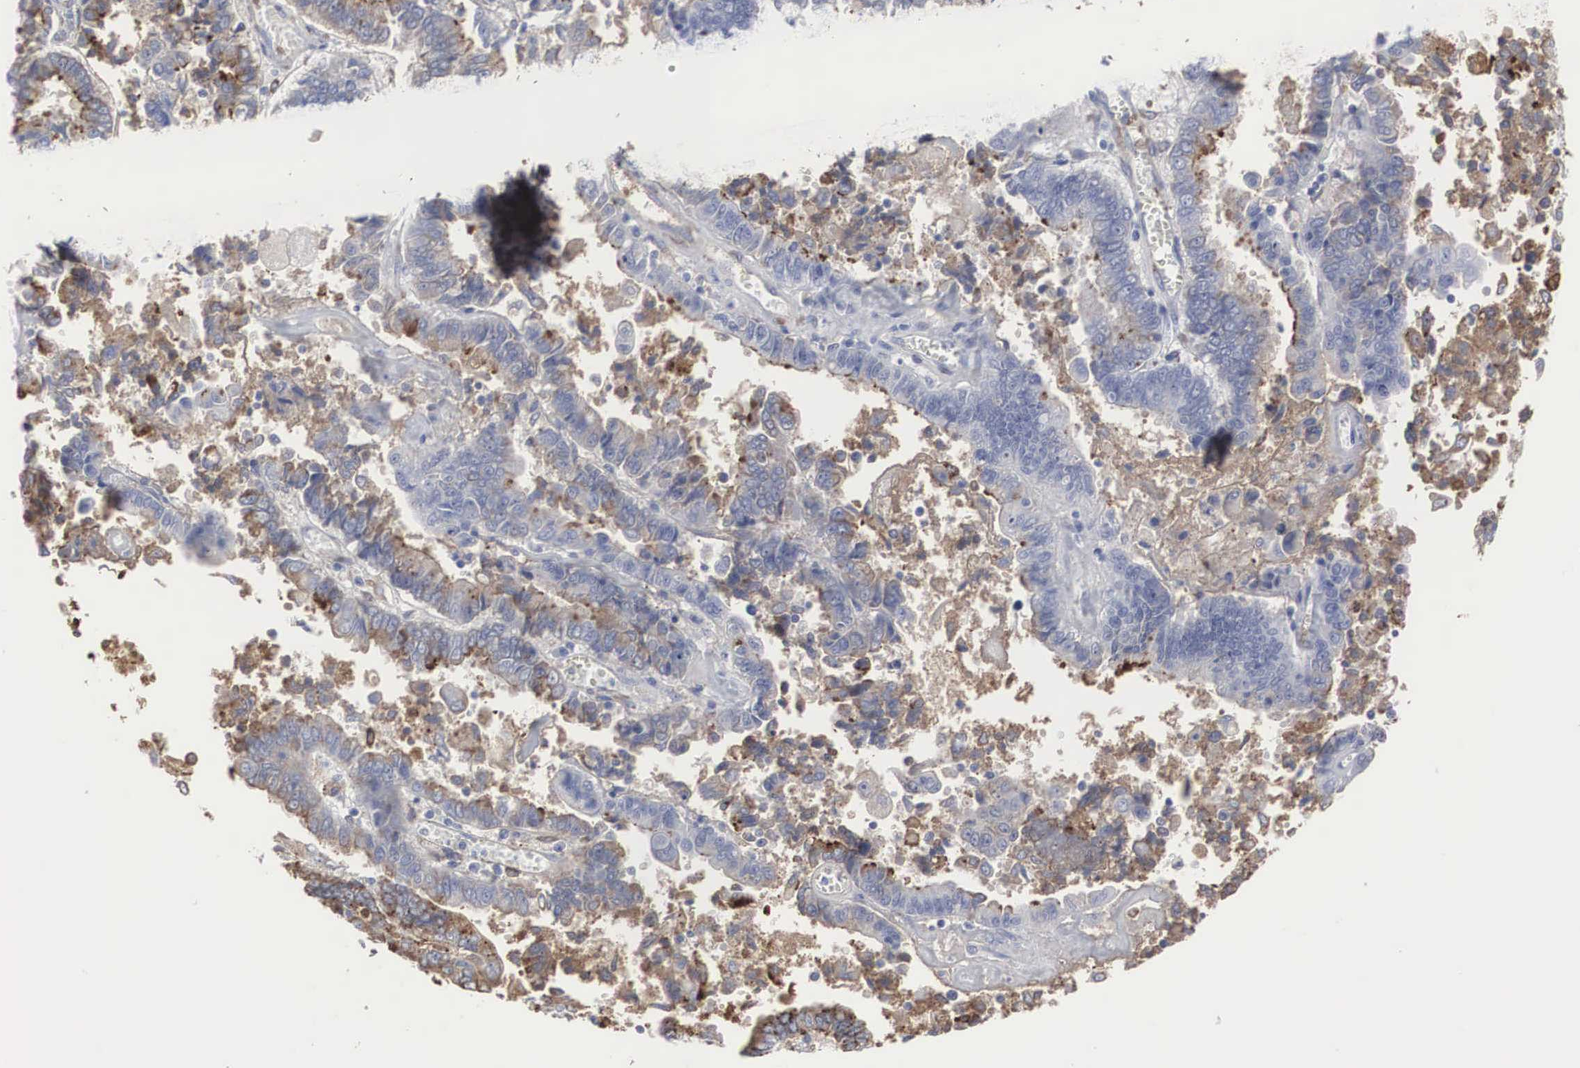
{"staining": {"intensity": "moderate", "quantity": "25%-75%", "location": "cytoplasmic/membranous"}, "tissue": "endometrial cancer", "cell_type": "Tumor cells", "image_type": "cancer", "snomed": [{"axis": "morphology", "description": "Adenocarcinoma, NOS"}, {"axis": "topography", "description": "Endometrium"}], "caption": "Endometrial cancer (adenocarcinoma) tissue exhibits moderate cytoplasmic/membranous positivity in about 25%-75% of tumor cells (Stains: DAB (3,3'-diaminobenzidine) in brown, nuclei in blue, Microscopy: brightfield microscopy at high magnification).", "gene": "LGALS3BP", "patient": {"sex": "female", "age": 75}}